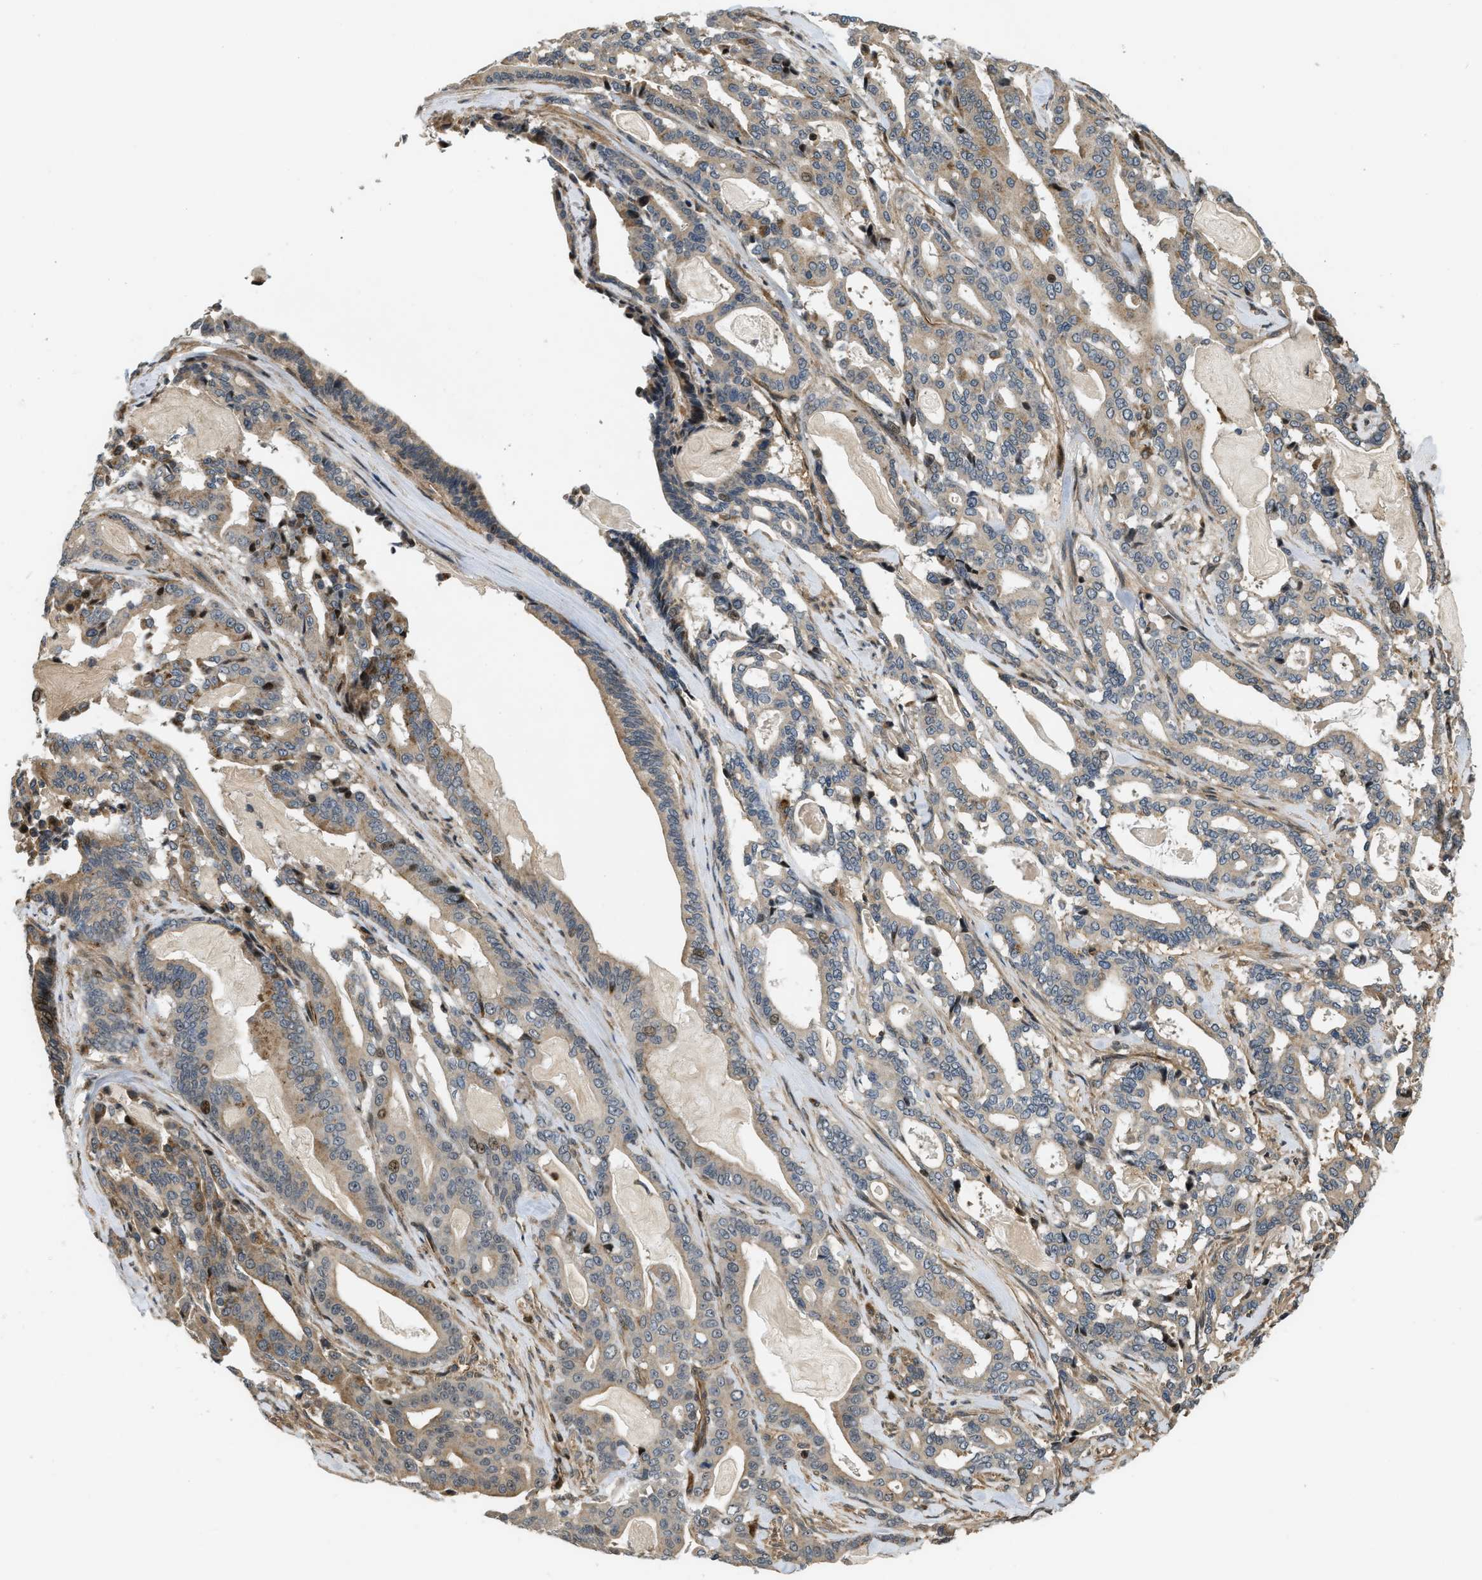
{"staining": {"intensity": "moderate", "quantity": ">75%", "location": "cytoplasmic/membranous,nuclear"}, "tissue": "pancreatic cancer", "cell_type": "Tumor cells", "image_type": "cancer", "snomed": [{"axis": "morphology", "description": "Adenocarcinoma, NOS"}, {"axis": "topography", "description": "Pancreas"}], "caption": "Tumor cells demonstrate moderate cytoplasmic/membranous and nuclear positivity in about >75% of cells in pancreatic cancer (adenocarcinoma).", "gene": "LTA4H", "patient": {"sex": "male", "age": 63}}